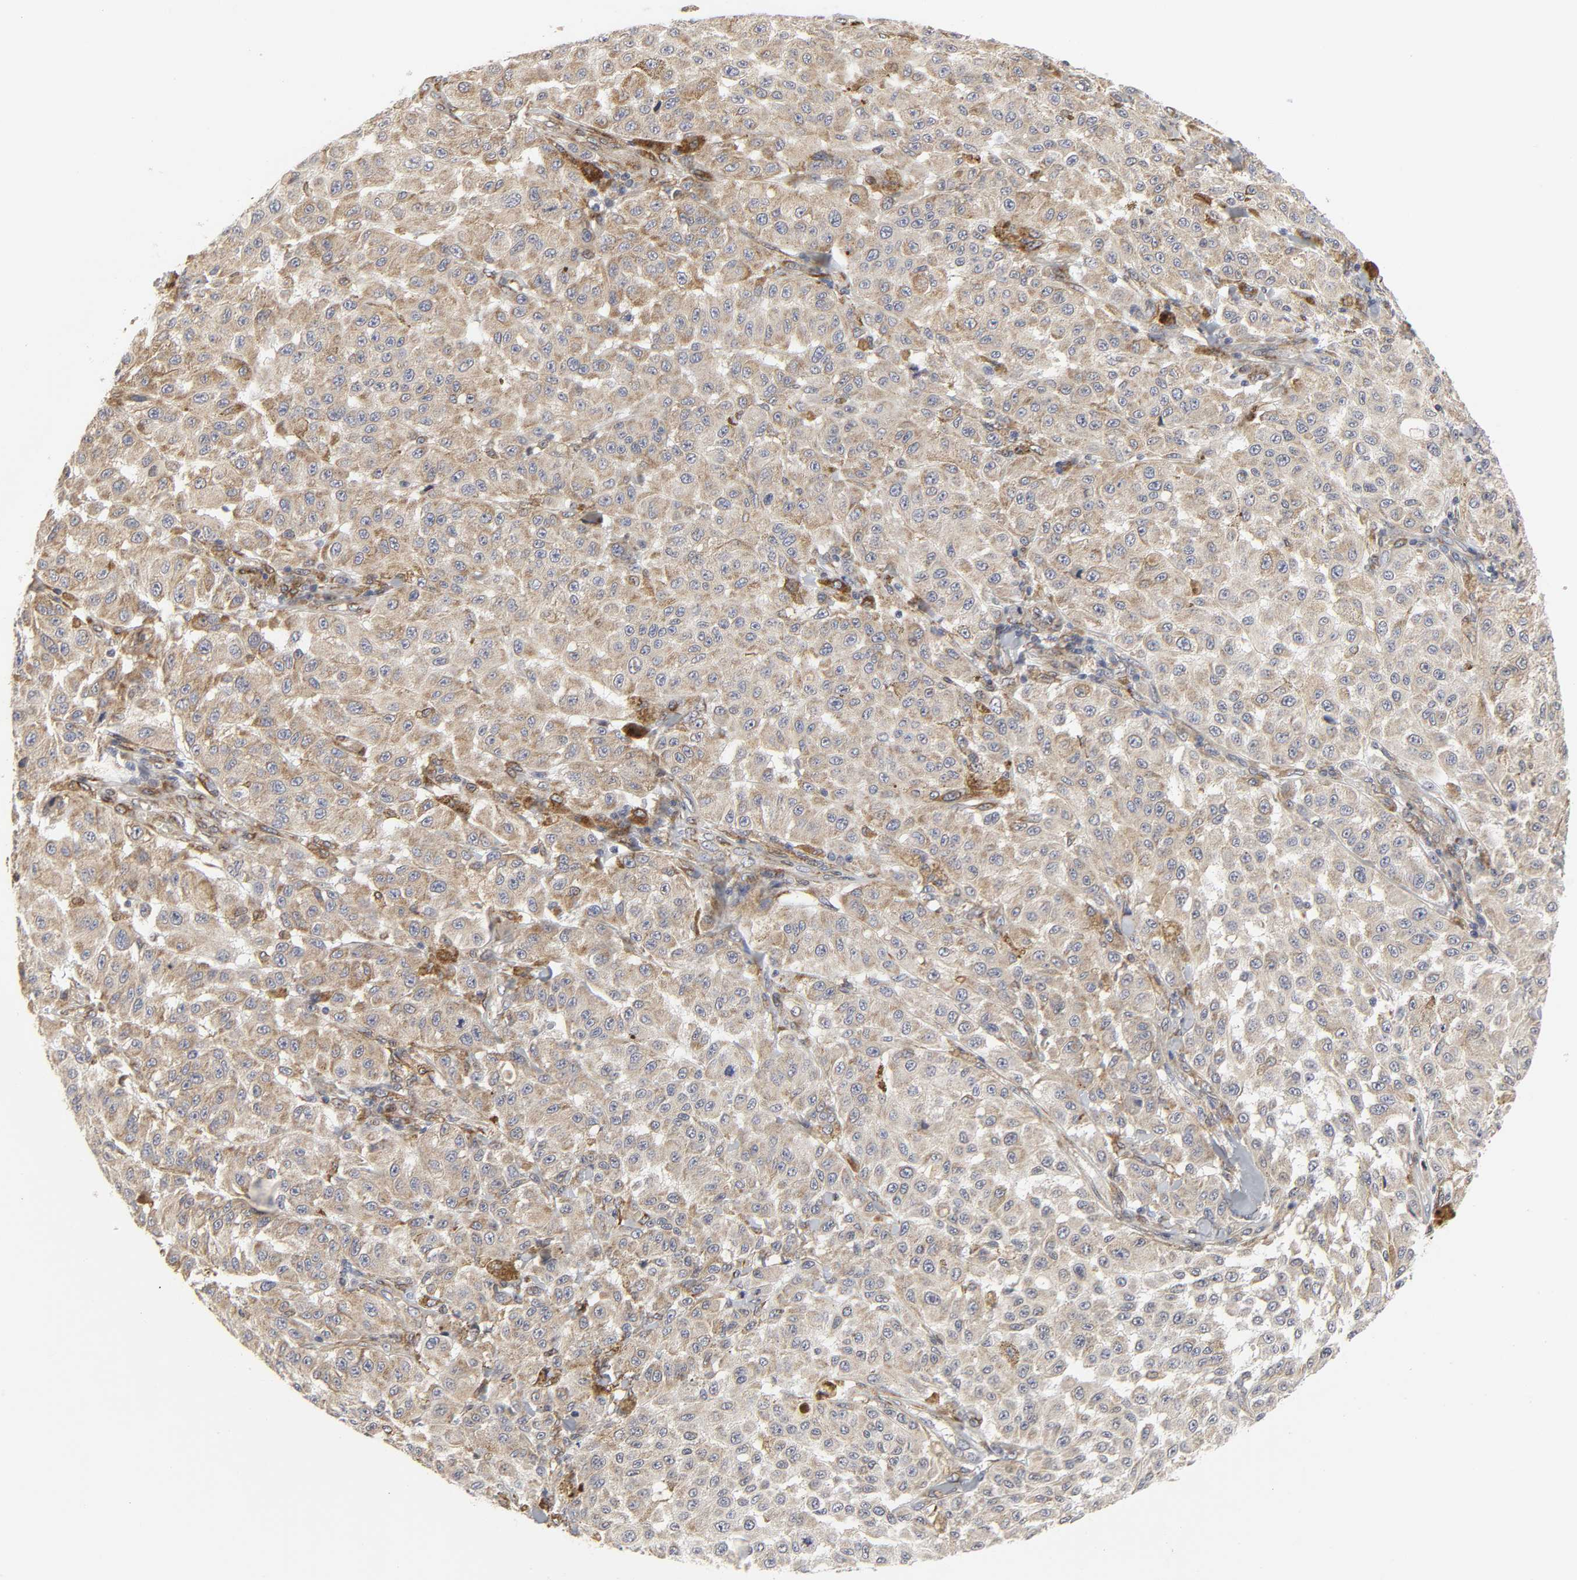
{"staining": {"intensity": "moderate", "quantity": ">75%", "location": "cytoplasmic/membranous"}, "tissue": "melanoma", "cell_type": "Tumor cells", "image_type": "cancer", "snomed": [{"axis": "morphology", "description": "Malignant melanoma, NOS"}, {"axis": "topography", "description": "Skin"}], "caption": "IHC micrograph of neoplastic tissue: melanoma stained using IHC displays medium levels of moderate protein expression localized specifically in the cytoplasmic/membranous of tumor cells, appearing as a cytoplasmic/membranous brown color.", "gene": "POR", "patient": {"sex": "female", "age": 64}}